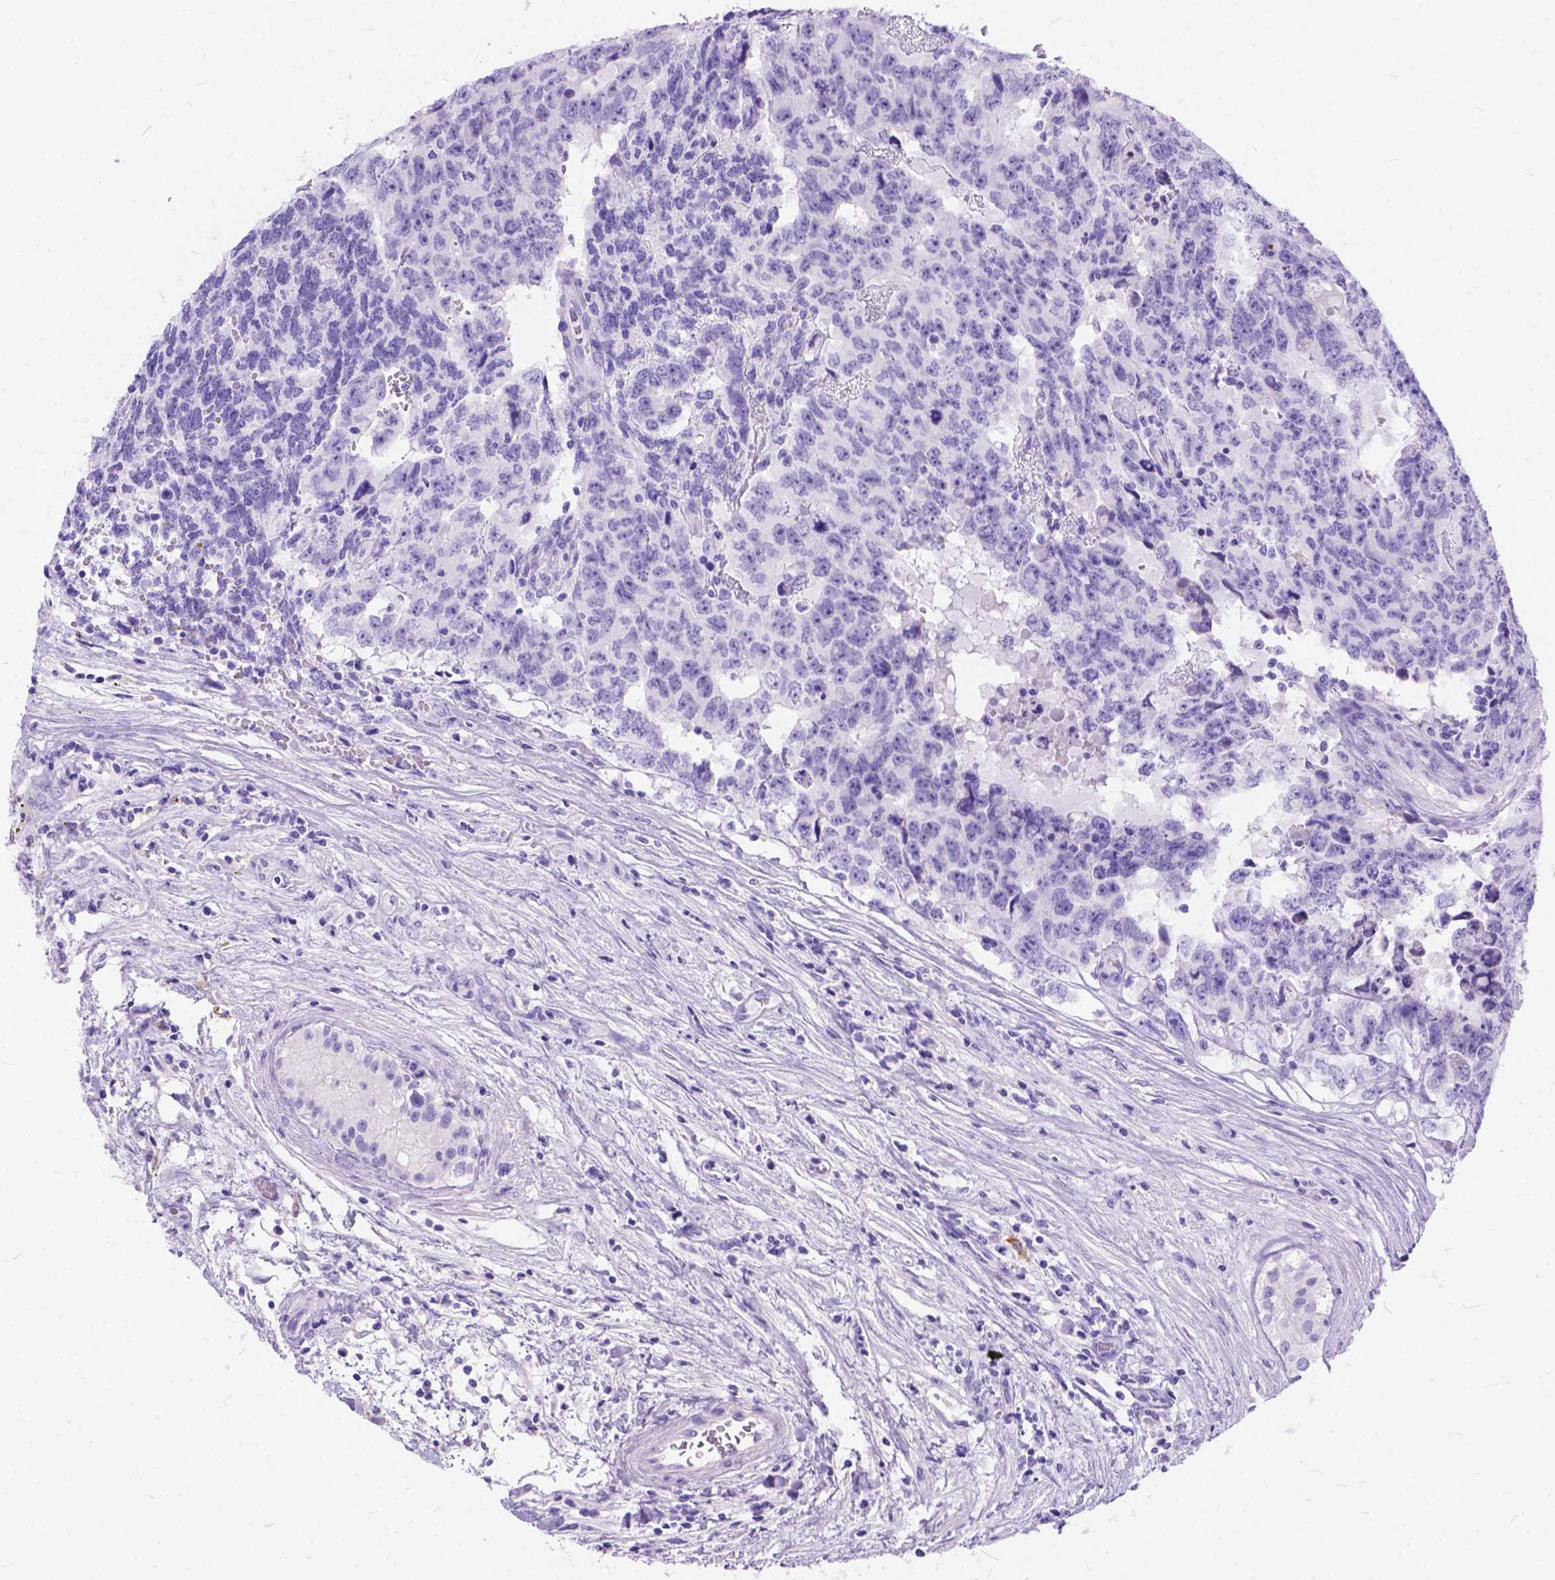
{"staining": {"intensity": "negative", "quantity": "none", "location": "none"}, "tissue": "testis cancer", "cell_type": "Tumor cells", "image_type": "cancer", "snomed": [{"axis": "morphology", "description": "Carcinoma, Embryonal, NOS"}, {"axis": "topography", "description": "Testis"}], "caption": "Testis embryonal carcinoma was stained to show a protein in brown. There is no significant expression in tumor cells.", "gene": "C1QTNF3", "patient": {"sex": "male", "age": 24}}